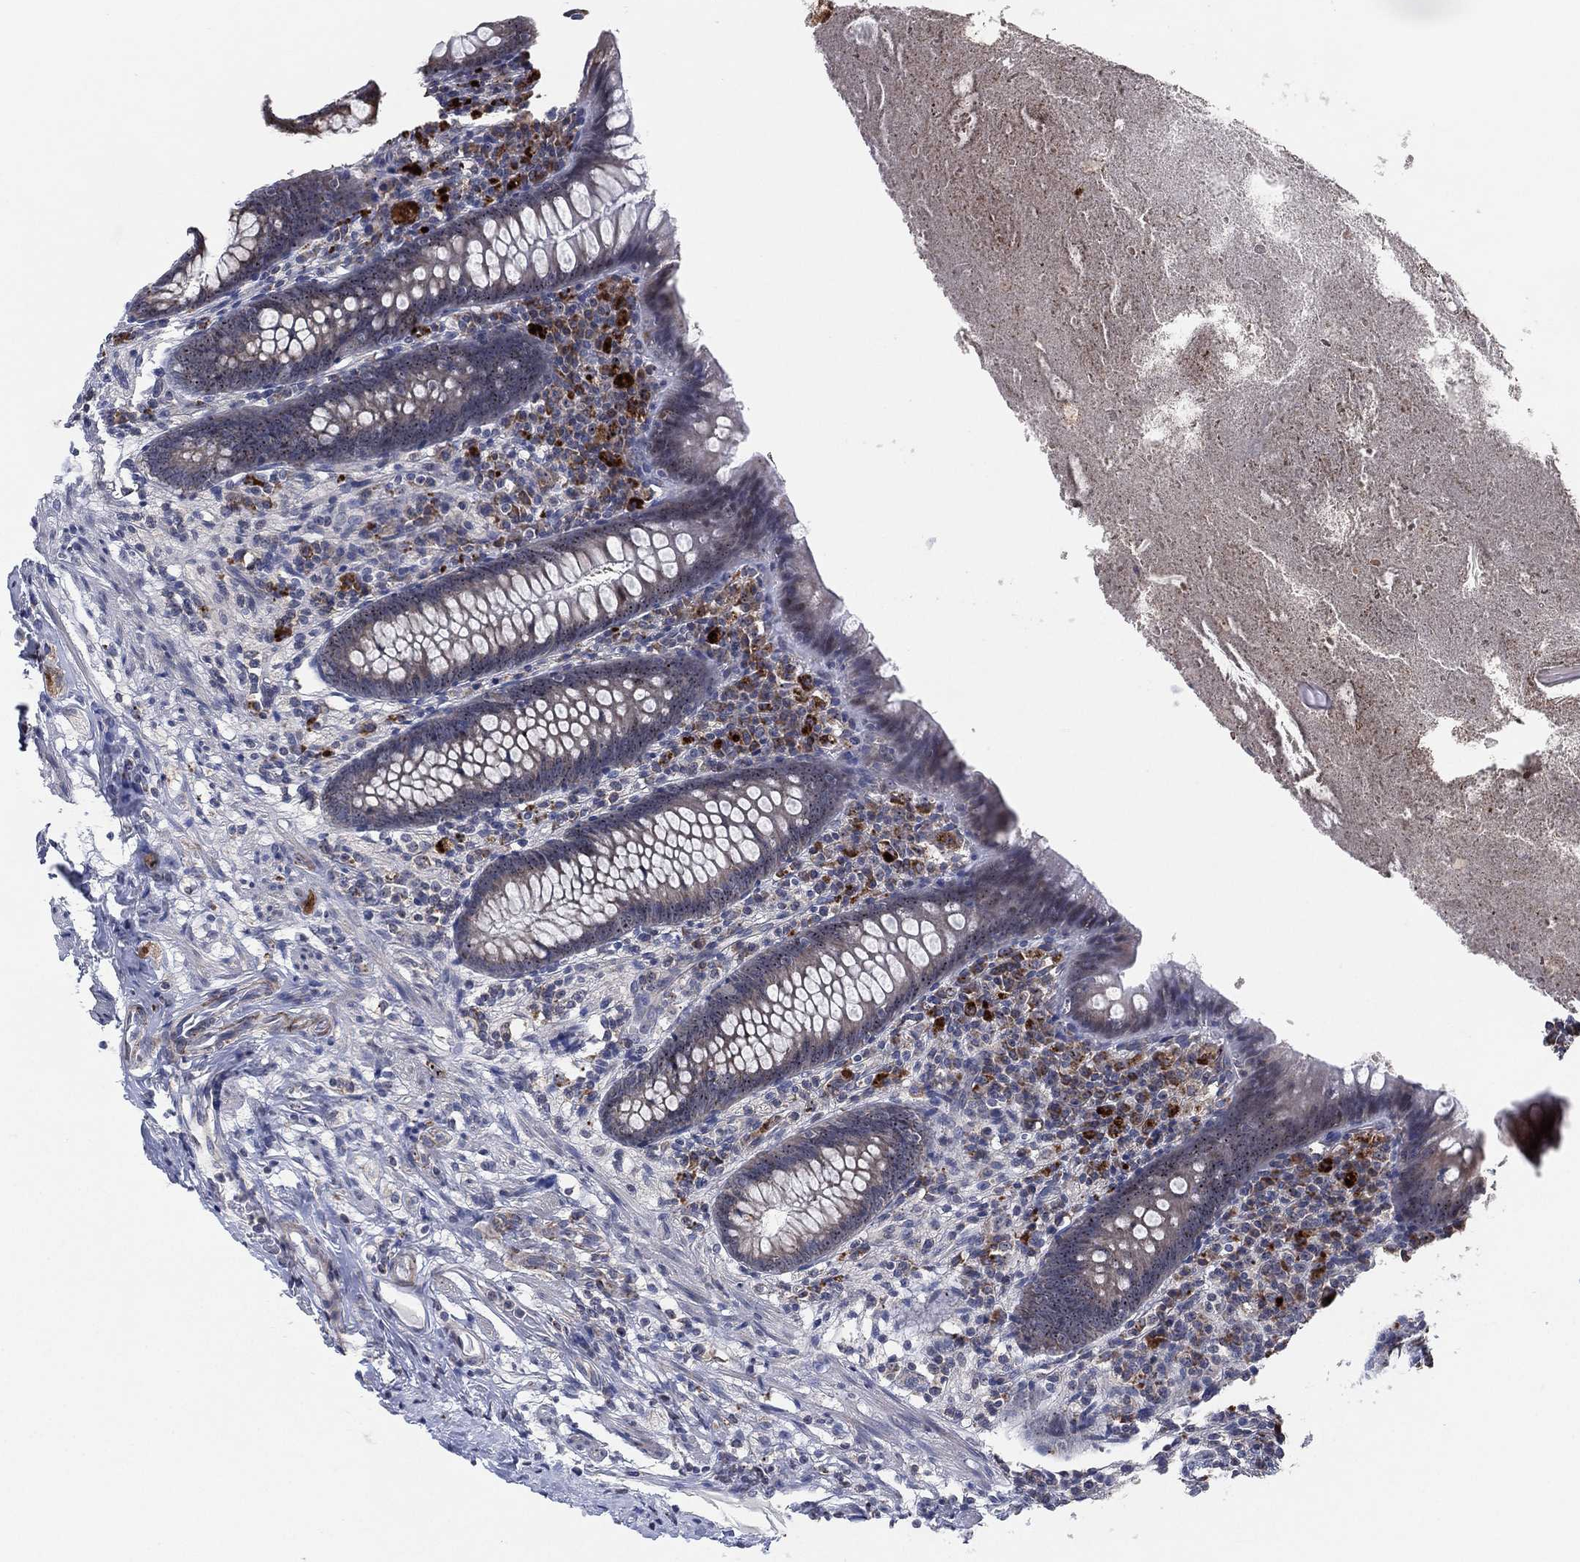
{"staining": {"intensity": "moderate", "quantity": "<25%", "location": "nuclear"}, "tissue": "appendix", "cell_type": "Glandular cells", "image_type": "normal", "snomed": [{"axis": "morphology", "description": "Normal tissue, NOS"}, {"axis": "topography", "description": "Appendix"}], "caption": "Moderate nuclear protein positivity is appreciated in about <25% of glandular cells in appendix. (Stains: DAB (3,3'-diaminobenzidine) in brown, nuclei in blue, Microscopy: brightfield microscopy at high magnification).", "gene": "FAM104A", "patient": {"sex": "male", "age": 47}}